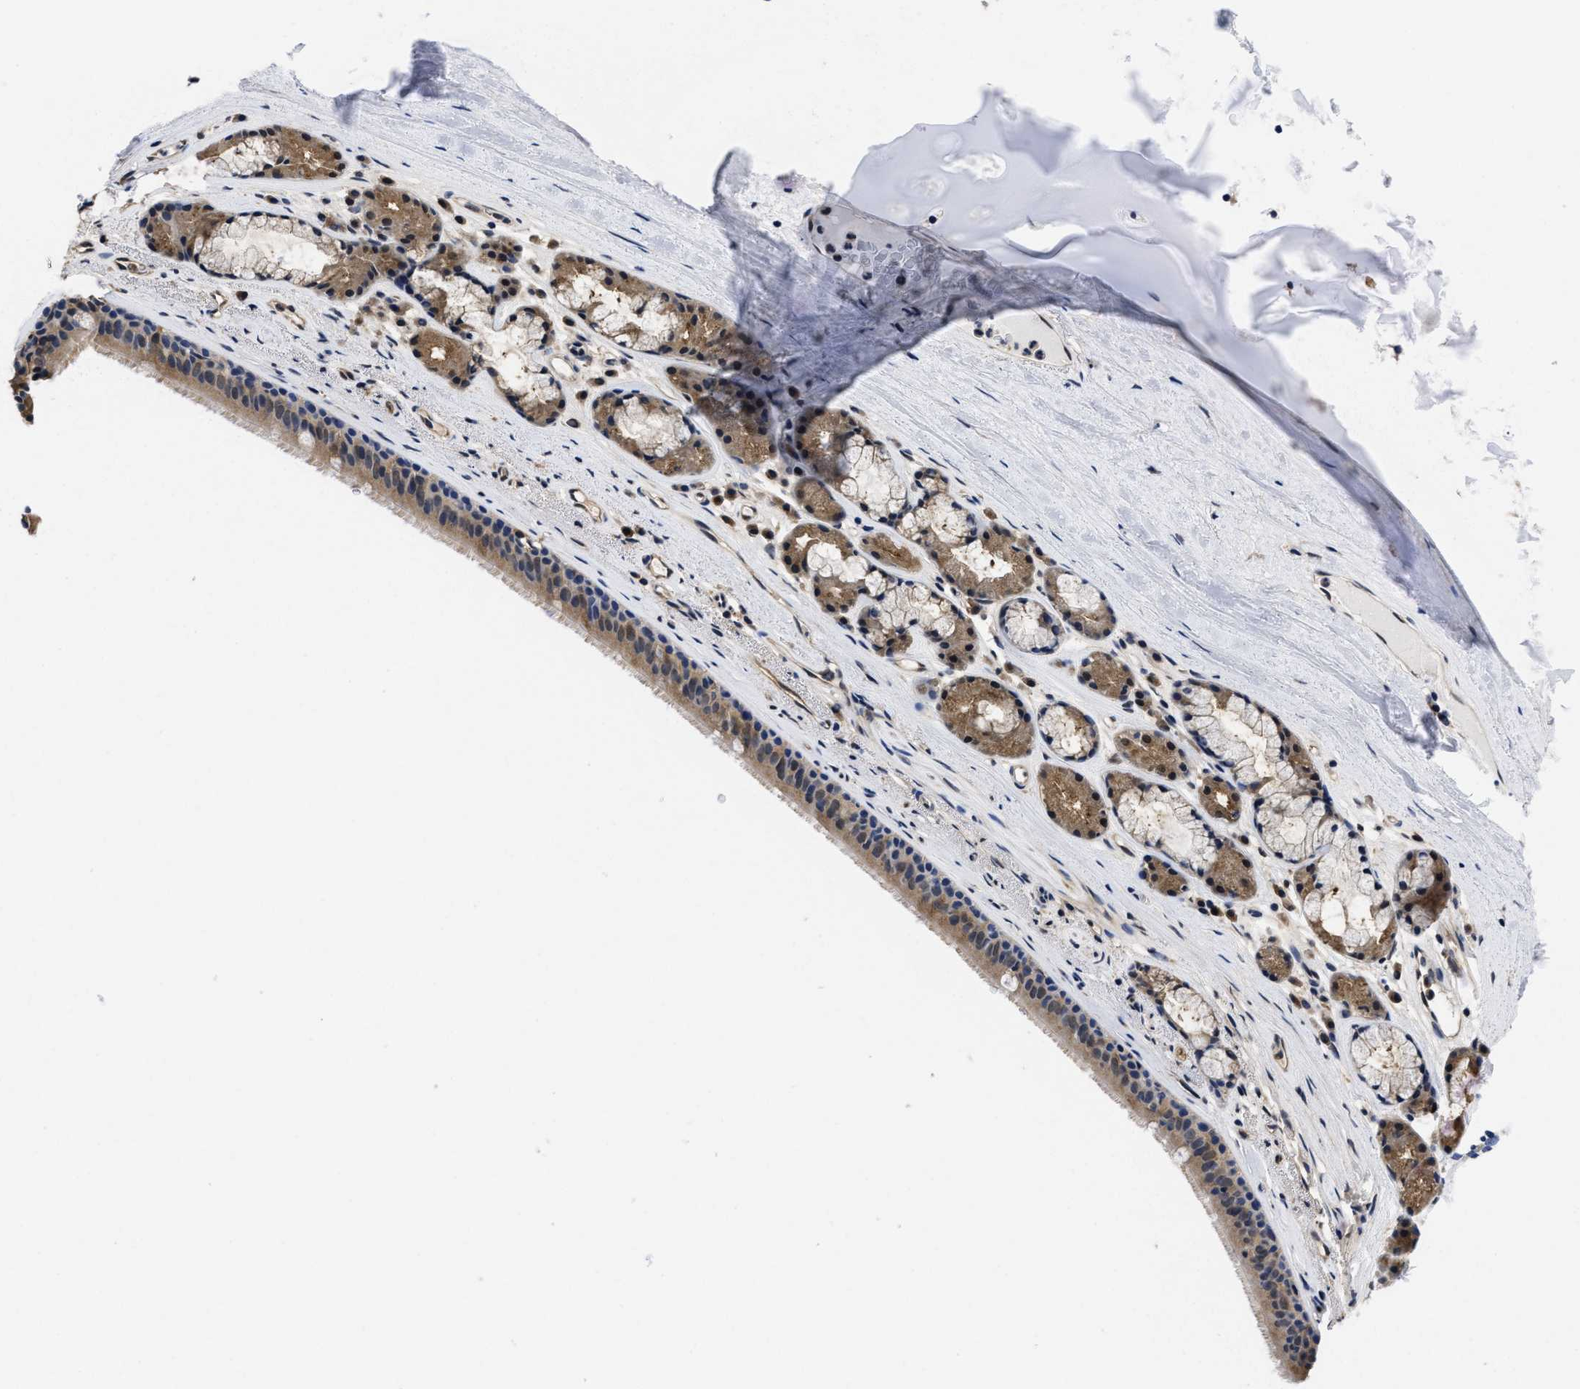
{"staining": {"intensity": "moderate", "quantity": ">75%", "location": "cytoplasmic/membranous"}, "tissue": "bronchus", "cell_type": "Respiratory epithelial cells", "image_type": "normal", "snomed": [{"axis": "morphology", "description": "Normal tissue, NOS"}, {"axis": "topography", "description": "Cartilage tissue"}], "caption": "Respiratory epithelial cells demonstrate medium levels of moderate cytoplasmic/membranous expression in about >75% of cells in normal bronchus. Ihc stains the protein of interest in brown and the nuclei are stained blue.", "gene": "MCOLN2", "patient": {"sex": "female", "age": 63}}